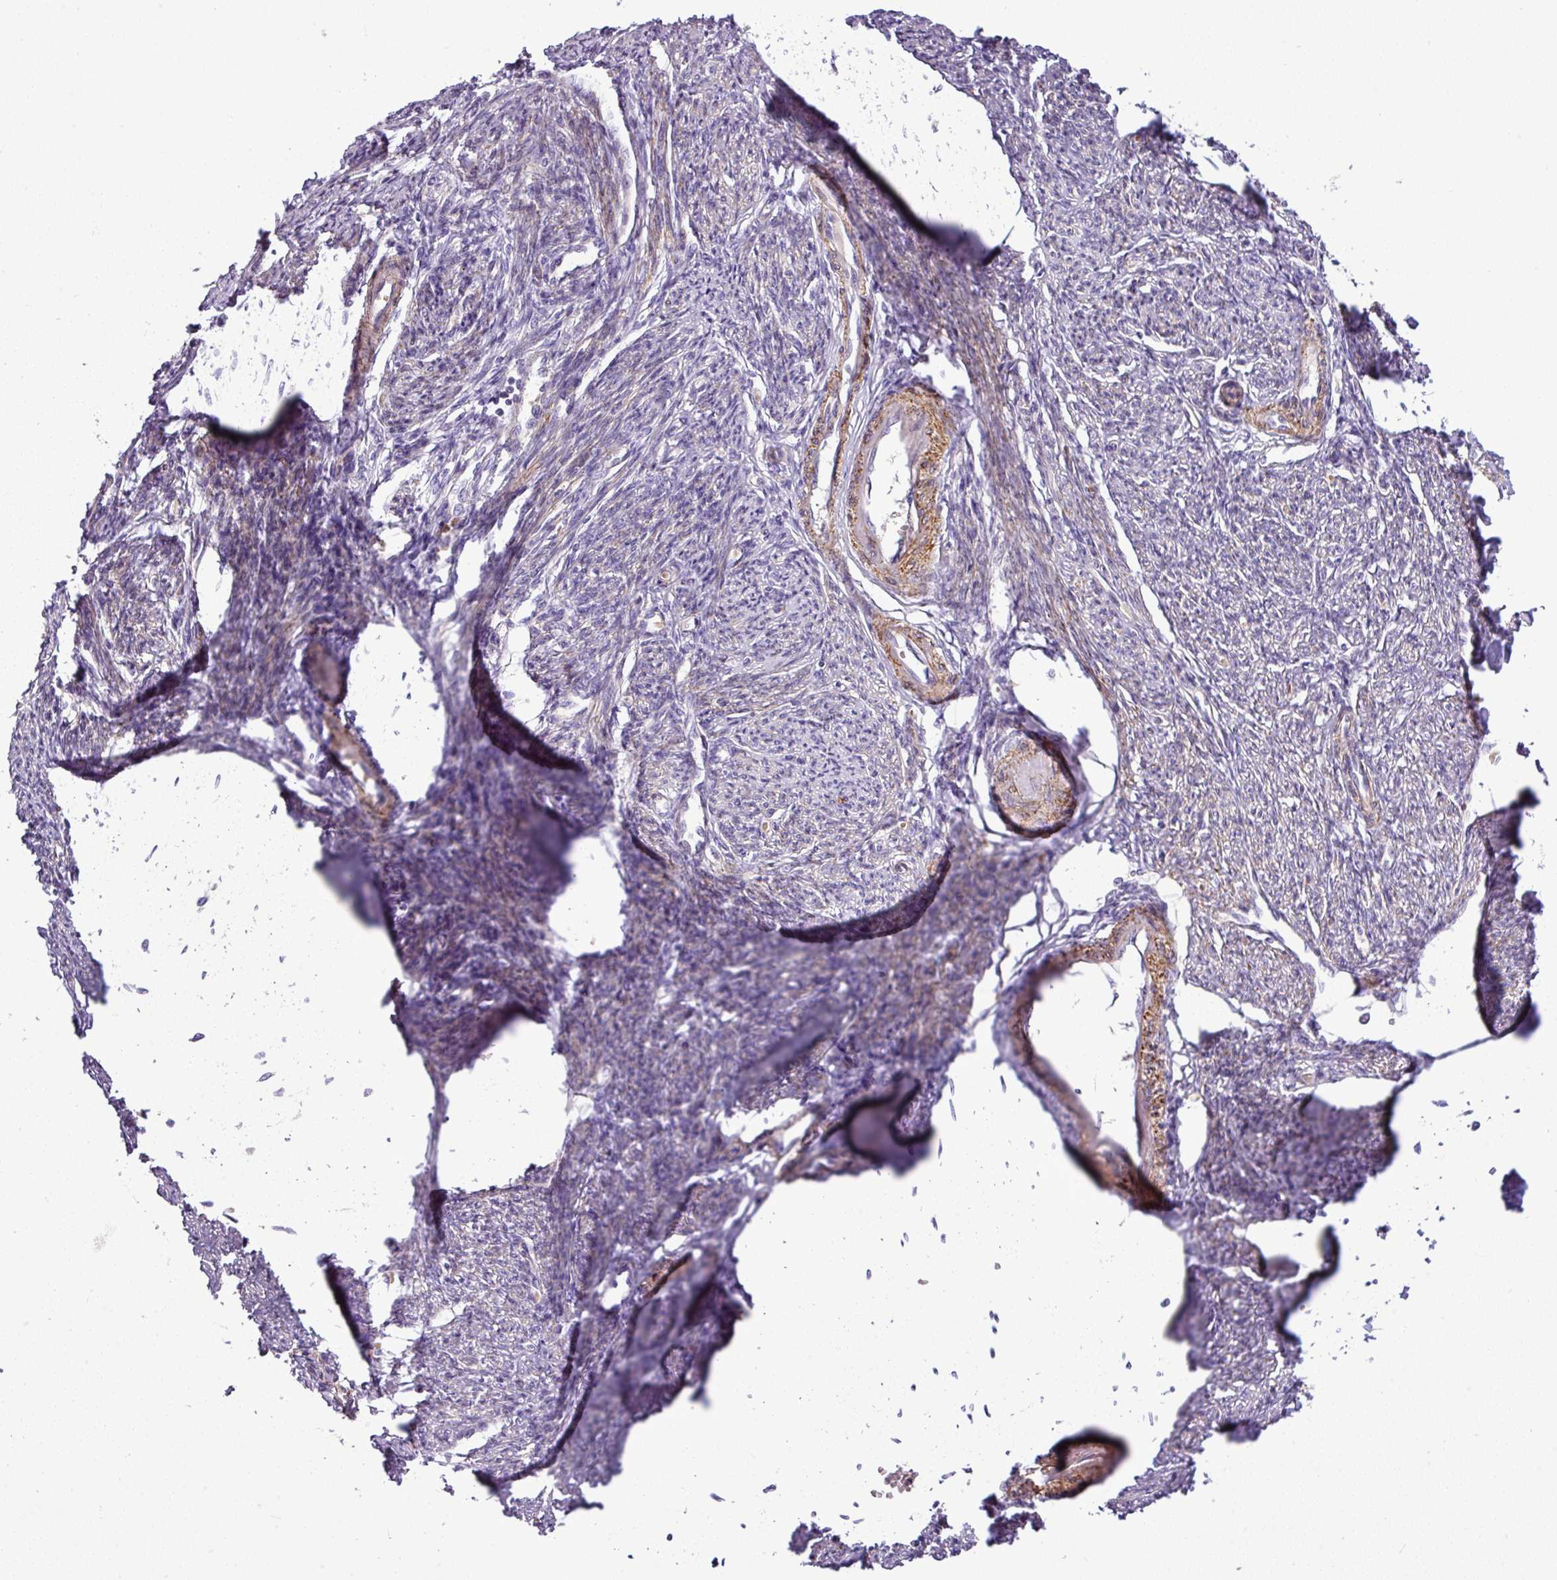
{"staining": {"intensity": "strong", "quantity": "25%-75%", "location": "cytoplasmic/membranous"}, "tissue": "smooth muscle", "cell_type": "Smooth muscle cells", "image_type": "normal", "snomed": [{"axis": "morphology", "description": "Normal tissue, NOS"}, {"axis": "topography", "description": "Smooth muscle"}, {"axis": "topography", "description": "Fallopian tube"}], "caption": "Immunohistochemistry (IHC) staining of normal smooth muscle, which reveals high levels of strong cytoplasmic/membranous expression in approximately 25%-75% of smooth muscle cells indicating strong cytoplasmic/membranous protein expression. The staining was performed using DAB (3,3'-diaminobenzidine) (brown) for protein detection and nuclei were counterstained in hematoxylin (blue).", "gene": "NBEAL2", "patient": {"sex": "female", "age": 59}}